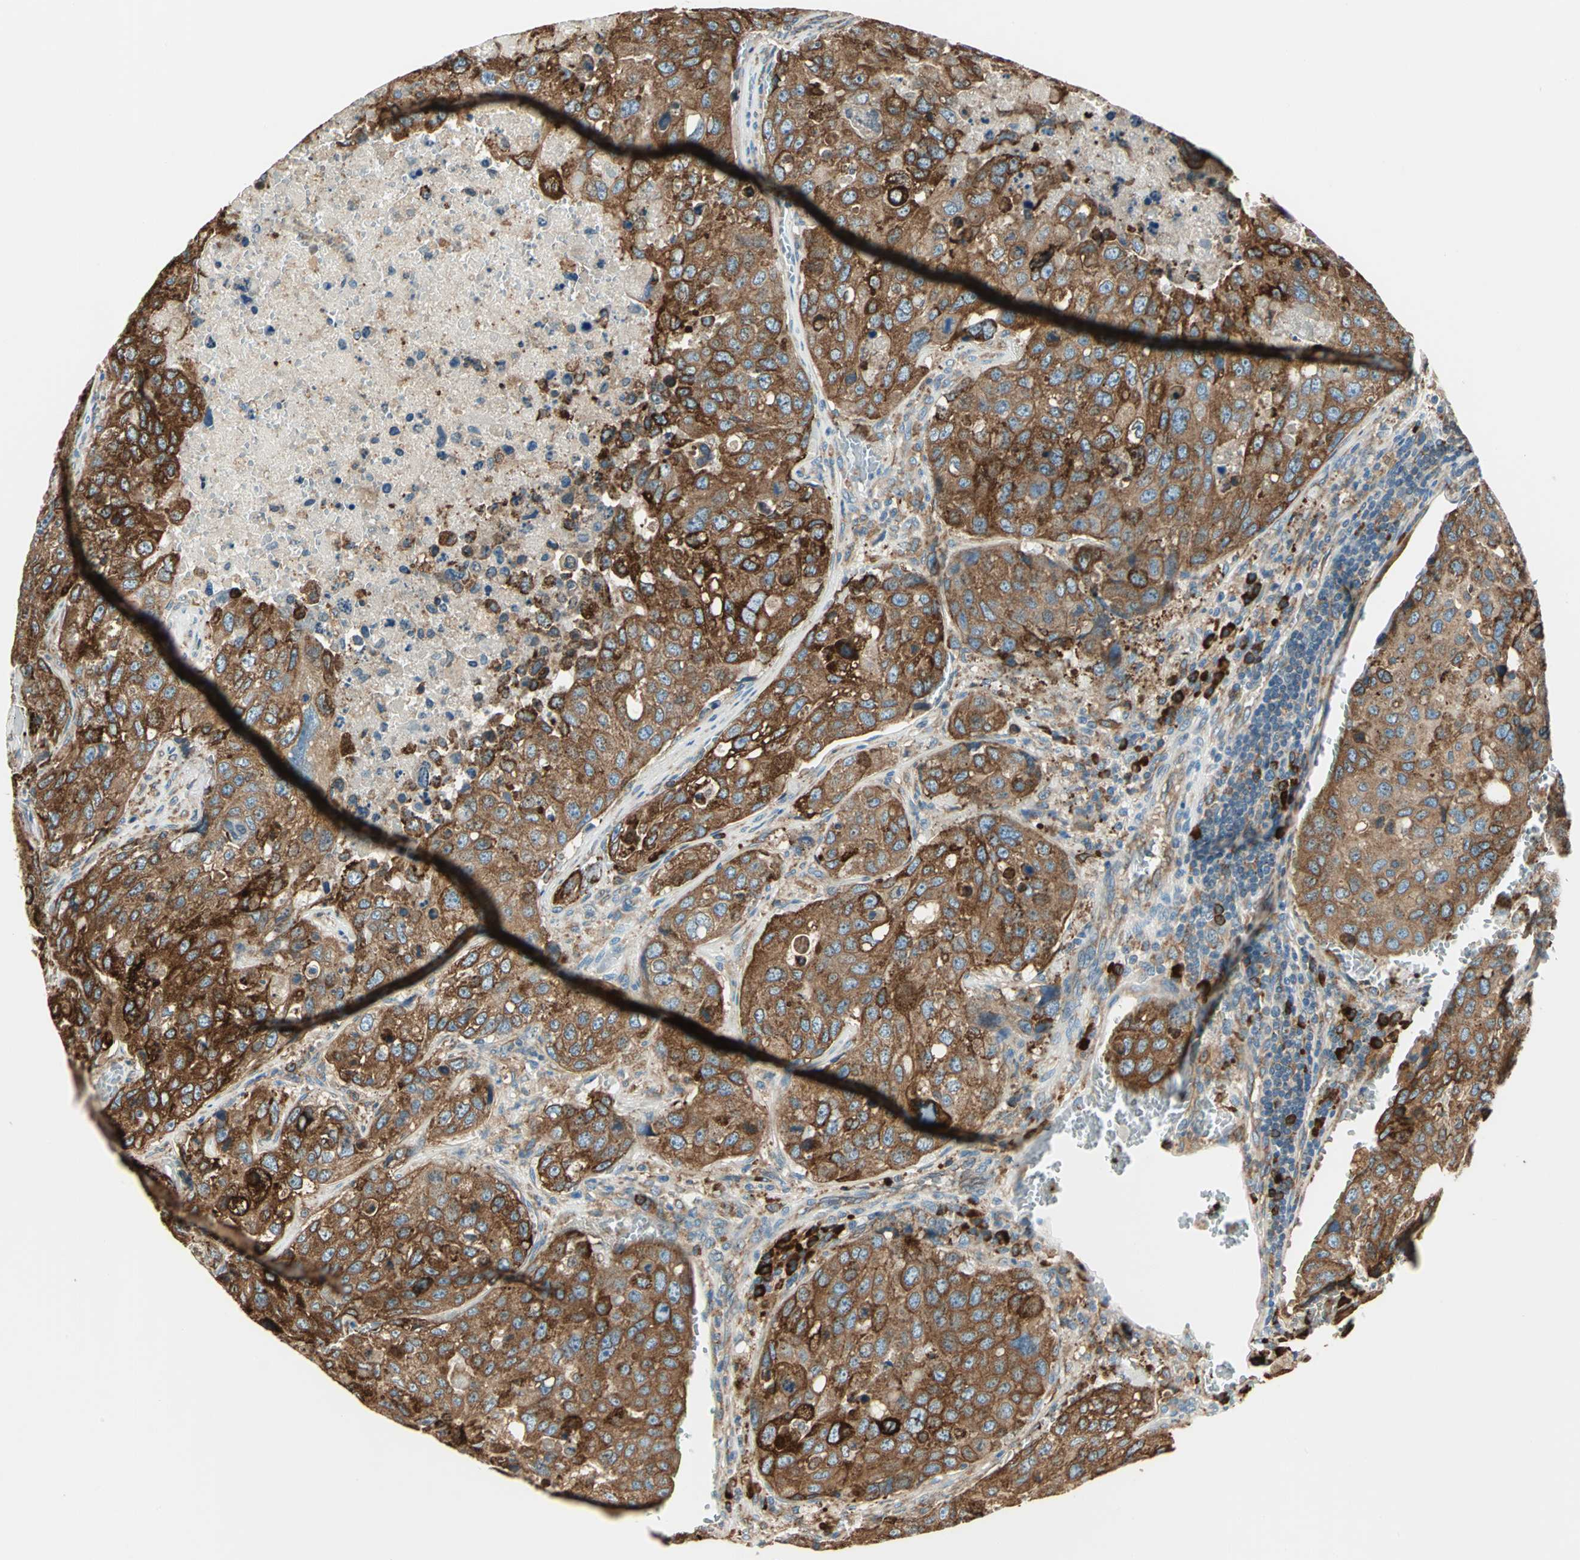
{"staining": {"intensity": "strong", "quantity": ">75%", "location": "cytoplasmic/membranous"}, "tissue": "urothelial cancer", "cell_type": "Tumor cells", "image_type": "cancer", "snomed": [{"axis": "morphology", "description": "Urothelial carcinoma, High grade"}, {"axis": "topography", "description": "Lymph node"}, {"axis": "topography", "description": "Urinary bladder"}], "caption": "Brown immunohistochemical staining in urothelial cancer displays strong cytoplasmic/membranous expression in about >75% of tumor cells.", "gene": "PDIA4", "patient": {"sex": "male", "age": 51}}